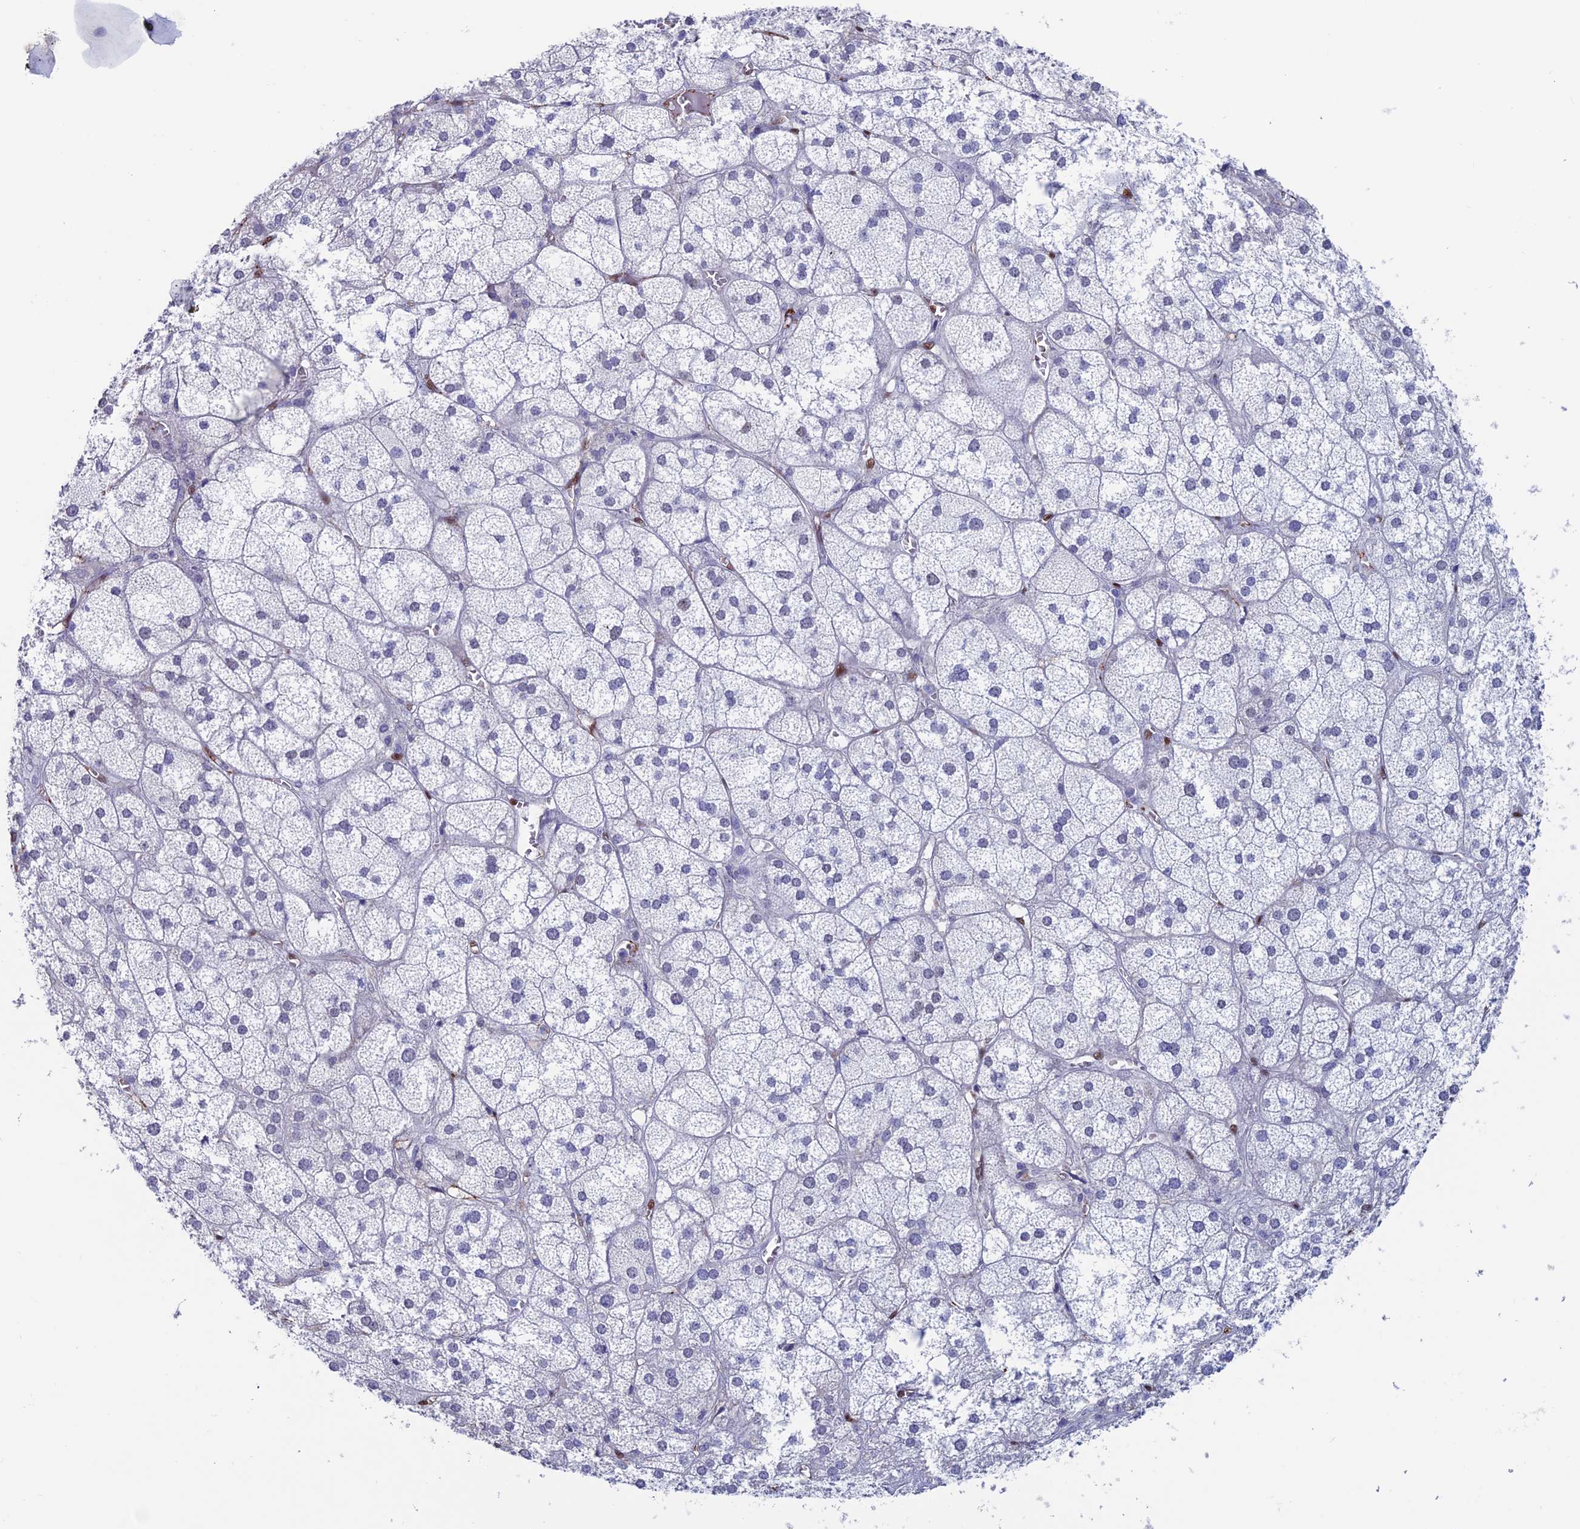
{"staining": {"intensity": "negative", "quantity": "none", "location": "none"}, "tissue": "adrenal gland", "cell_type": "Glandular cells", "image_type": "normal", "snomed": [{"axis": "morphology", "description": "Normal tissue, NOS"}, {"axis": "topography", "description": "Adrenal gland"}], "caption": "Immunohistochemistry (IHC) photomicrograph of benign adrenal gland: human adrenal gland stained with DAB demonstrates no significant protein positivity in glandular cells. (Brightfield microscopy of DAB (3,3'-diaminobenzidine) IHC at high magnification).", "gene": "NOL4L", "patient": {"sex": "female", "age": 61}}